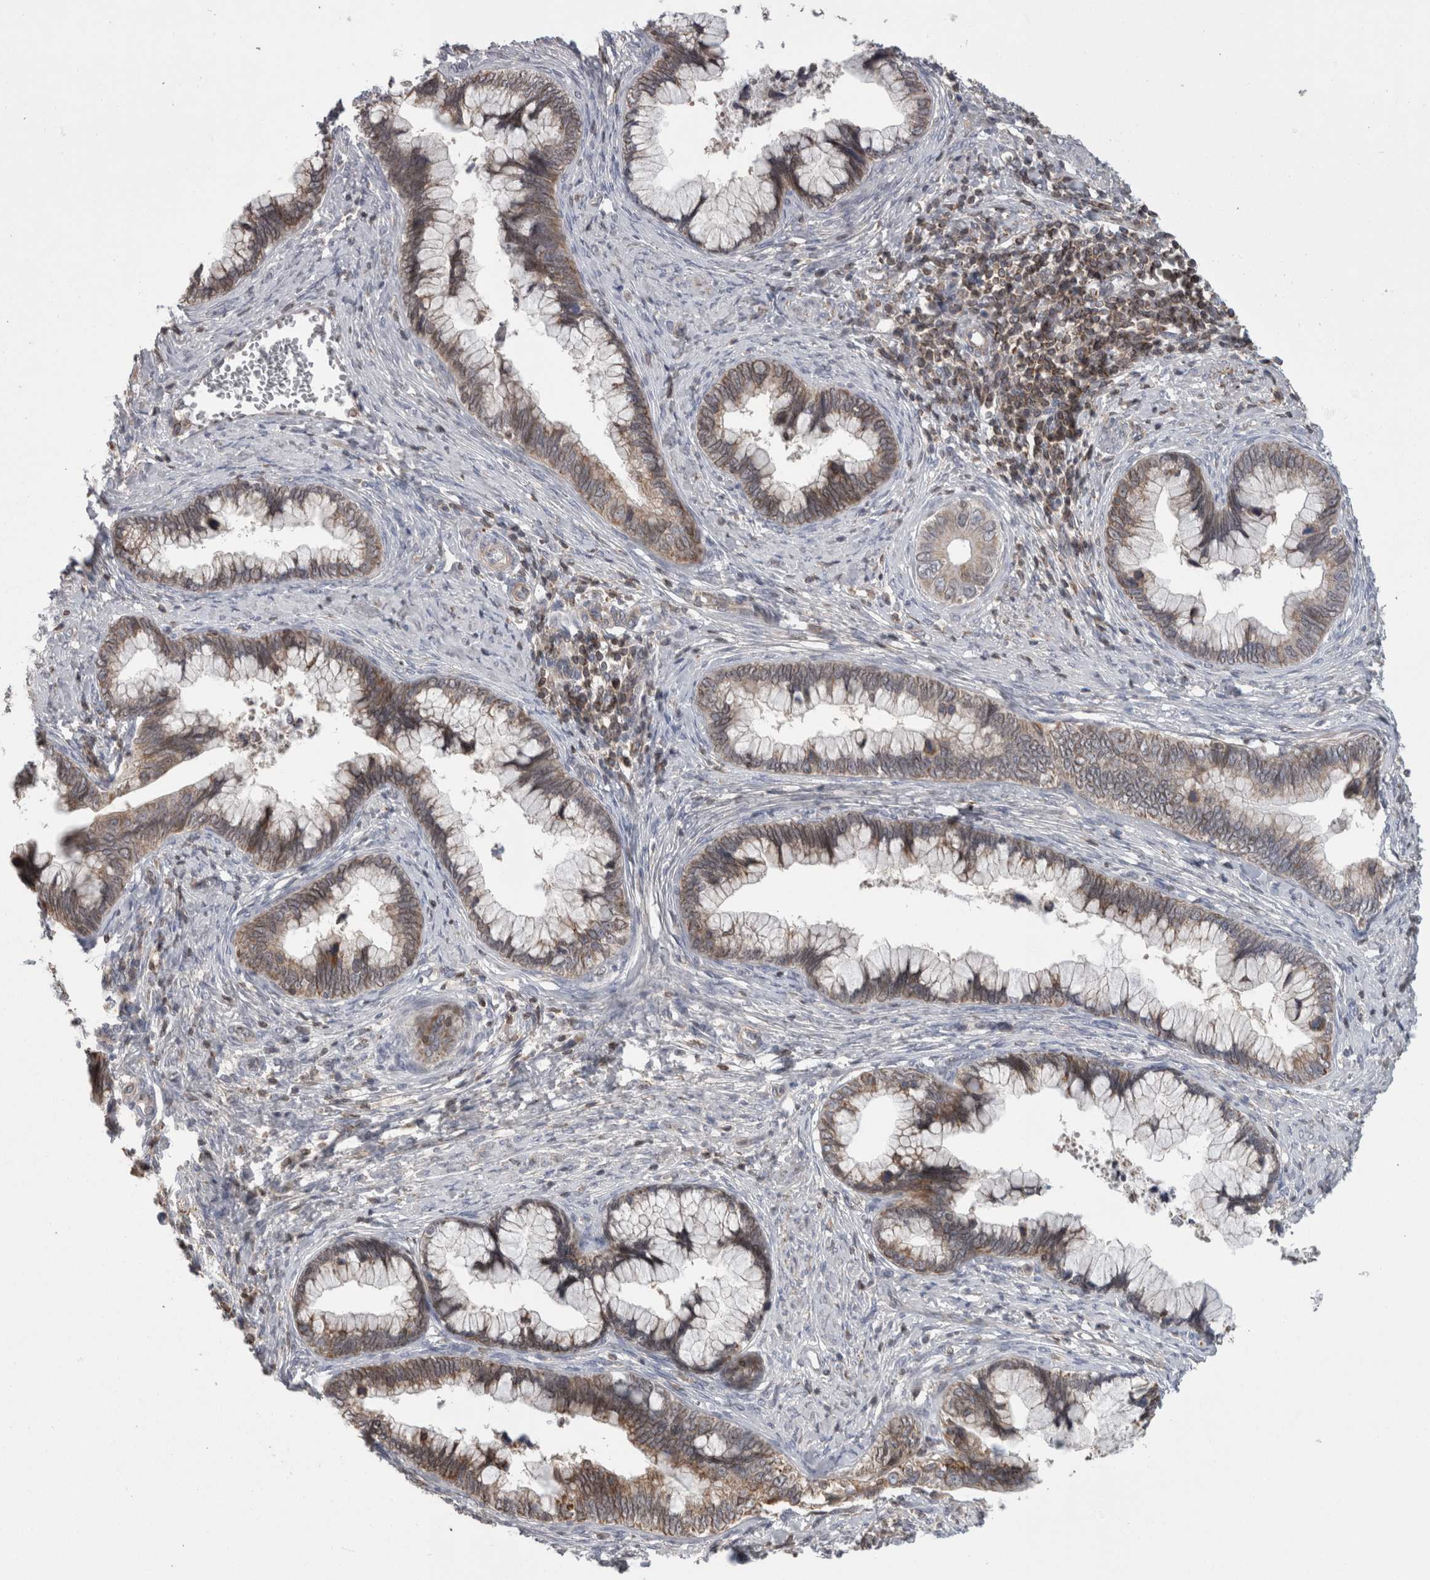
{"staining": {"intensity": "weak", "quantity": "25%-75%", "location": "cytoplasmic/membranous"}, "tissue": "cervical cancer", "cell_type": "Tumor cells", "image_type": "cancer", "snomed": [{"axis": "morphology", "description": "Adenocarcinoma, NOS"}, {"axis": "topography", "description": "Cervix"}], "caption": "Immunohistochemical staining of human cervical cancer (adenocarcinoma) shows low levels of weak cytoplasmic/membranous protein positivity in approximately 25%-75% of tumor cells.", "gene": "DARS2", "patient": {"sex": "female", "age": 44}}